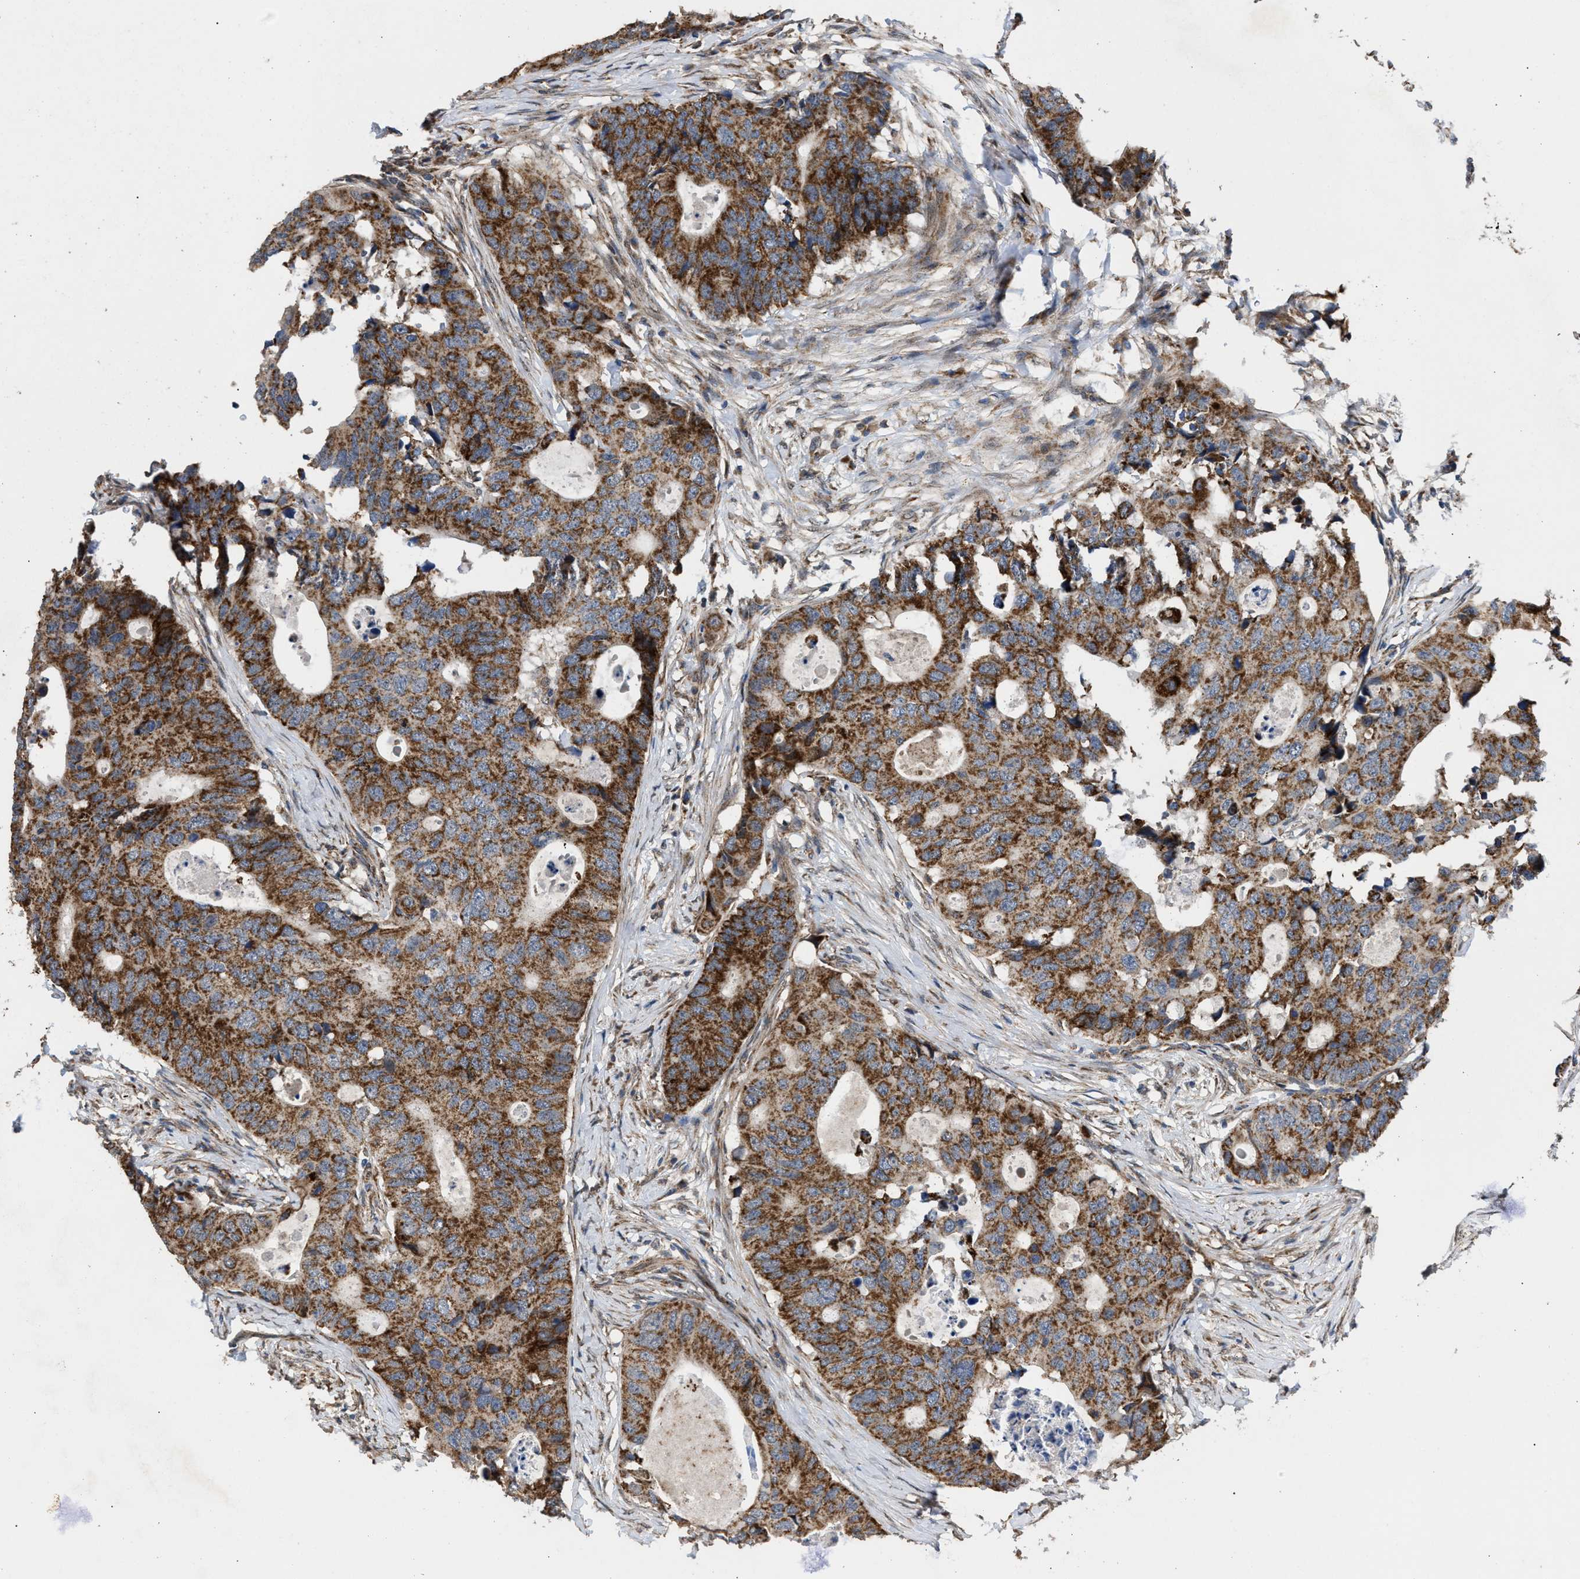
{"staining": {"intensity": "moderate", "quantity": ">75%", "location": "cytoplasmic/membranous"}, "tissue": "colorectal cancer", "cell_type": "Tumor cells", "image_type": "cancer", "snomed": [{"axis": "morphology", "description": "Adenocarcinoma, NOS"}, {"axis": "topography", "description": "Colon"}], "caption": "Colorectal adenocarcinoma stained with DAB (3,3'-diaminobenzidine) immunohistochemistry exhibits medium levels of moderate cytoplasmic/membranous positivity in about >75% of tumor cells.", "gene": "TACO1", "patient": {"sex": "male", "age": 71}}